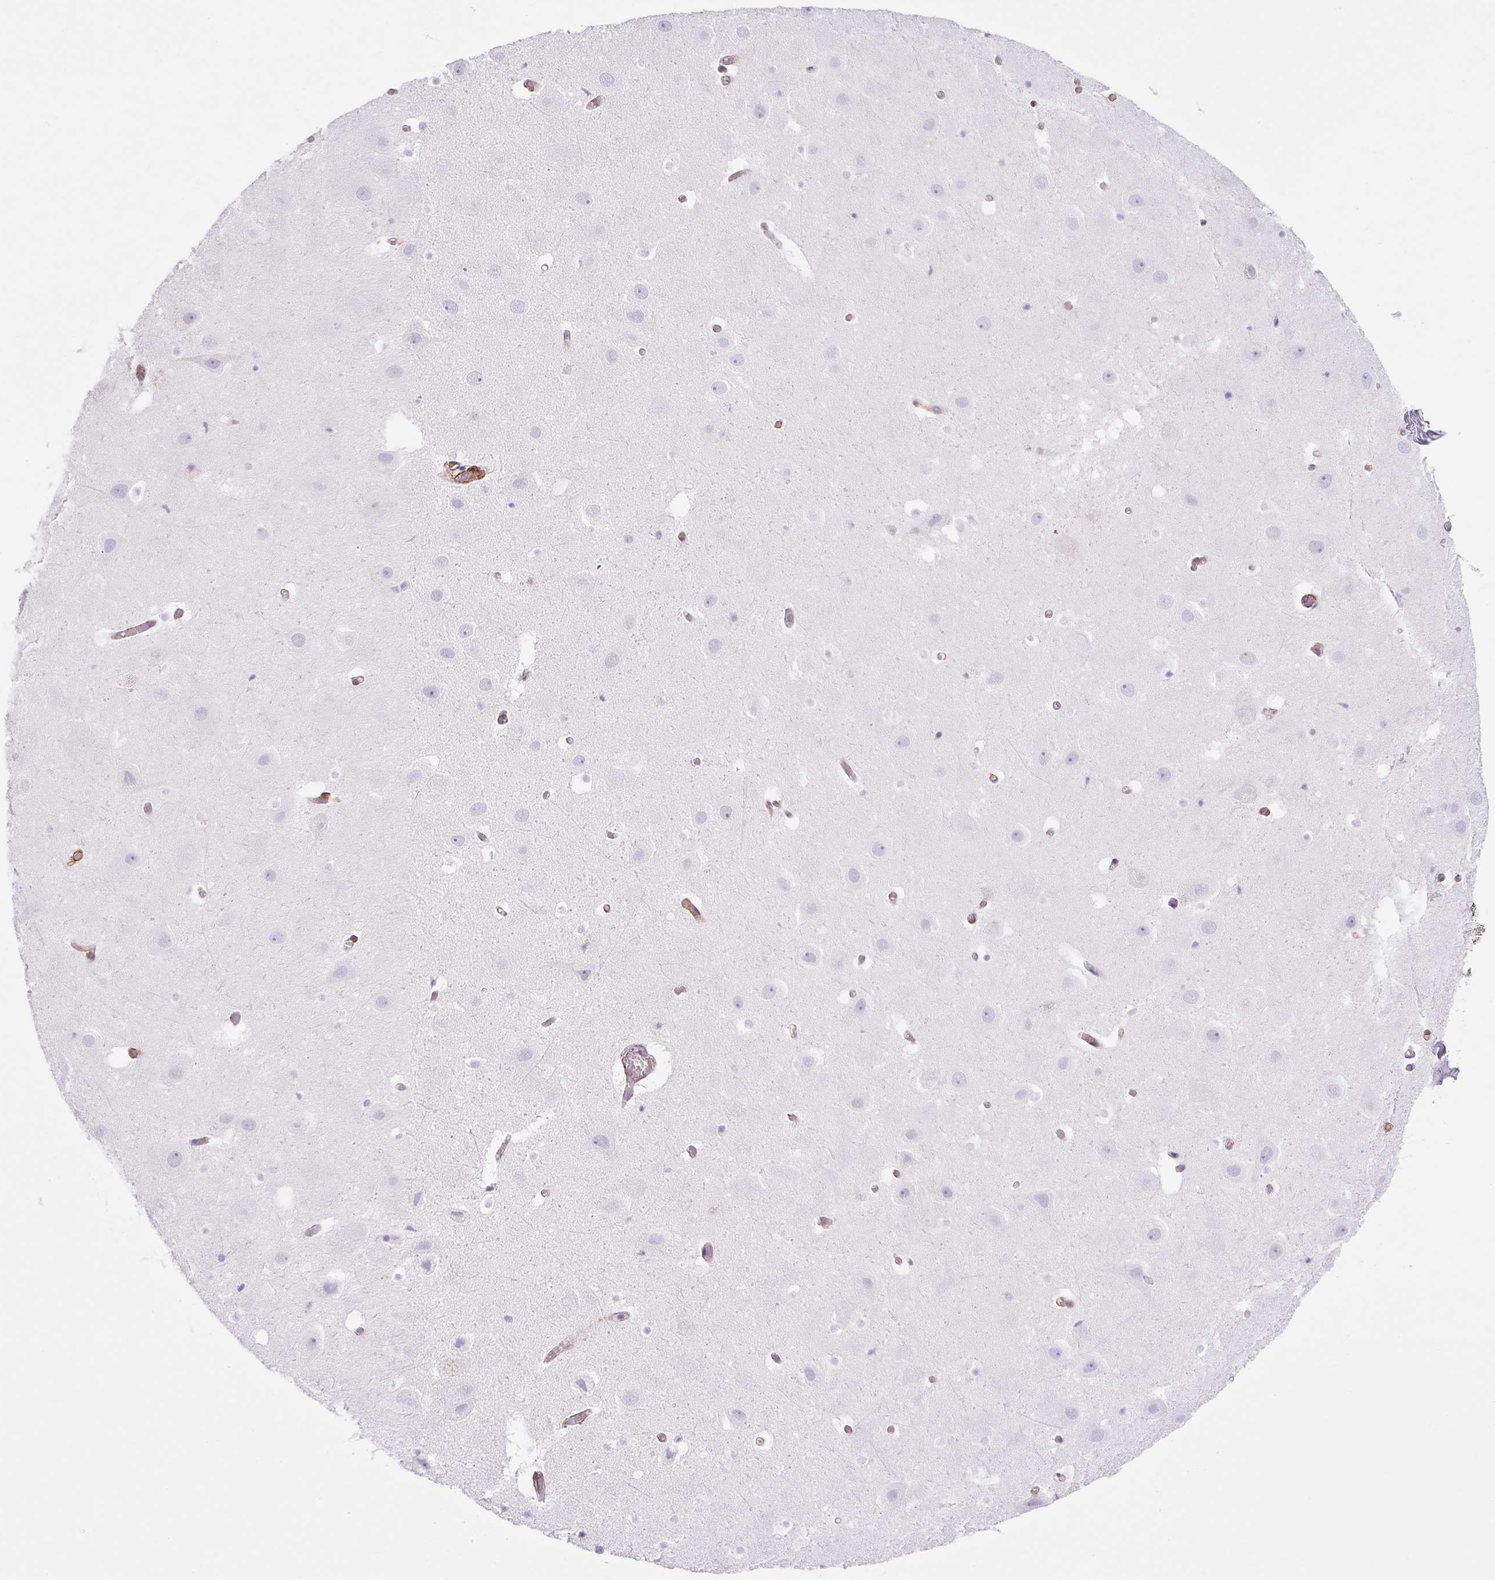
{"staining": {"intensity": "negative", "quantity": "none", "location": "none"}, "tissue": "hippocampus", "cell_type": "Glial cells", "image_type": "normal", "snomed": [{"axis": "morphology", "description": "Normal tissue, NOS"}, {"axis": "topography", "description": "Hippocampus"}], "caption": "Benign hippocampus was stained to show a protein in brown. There is no significant expression in glial cells.", "gene": "CAVIN3", "patient": {"sex": "female", "age": 52}}